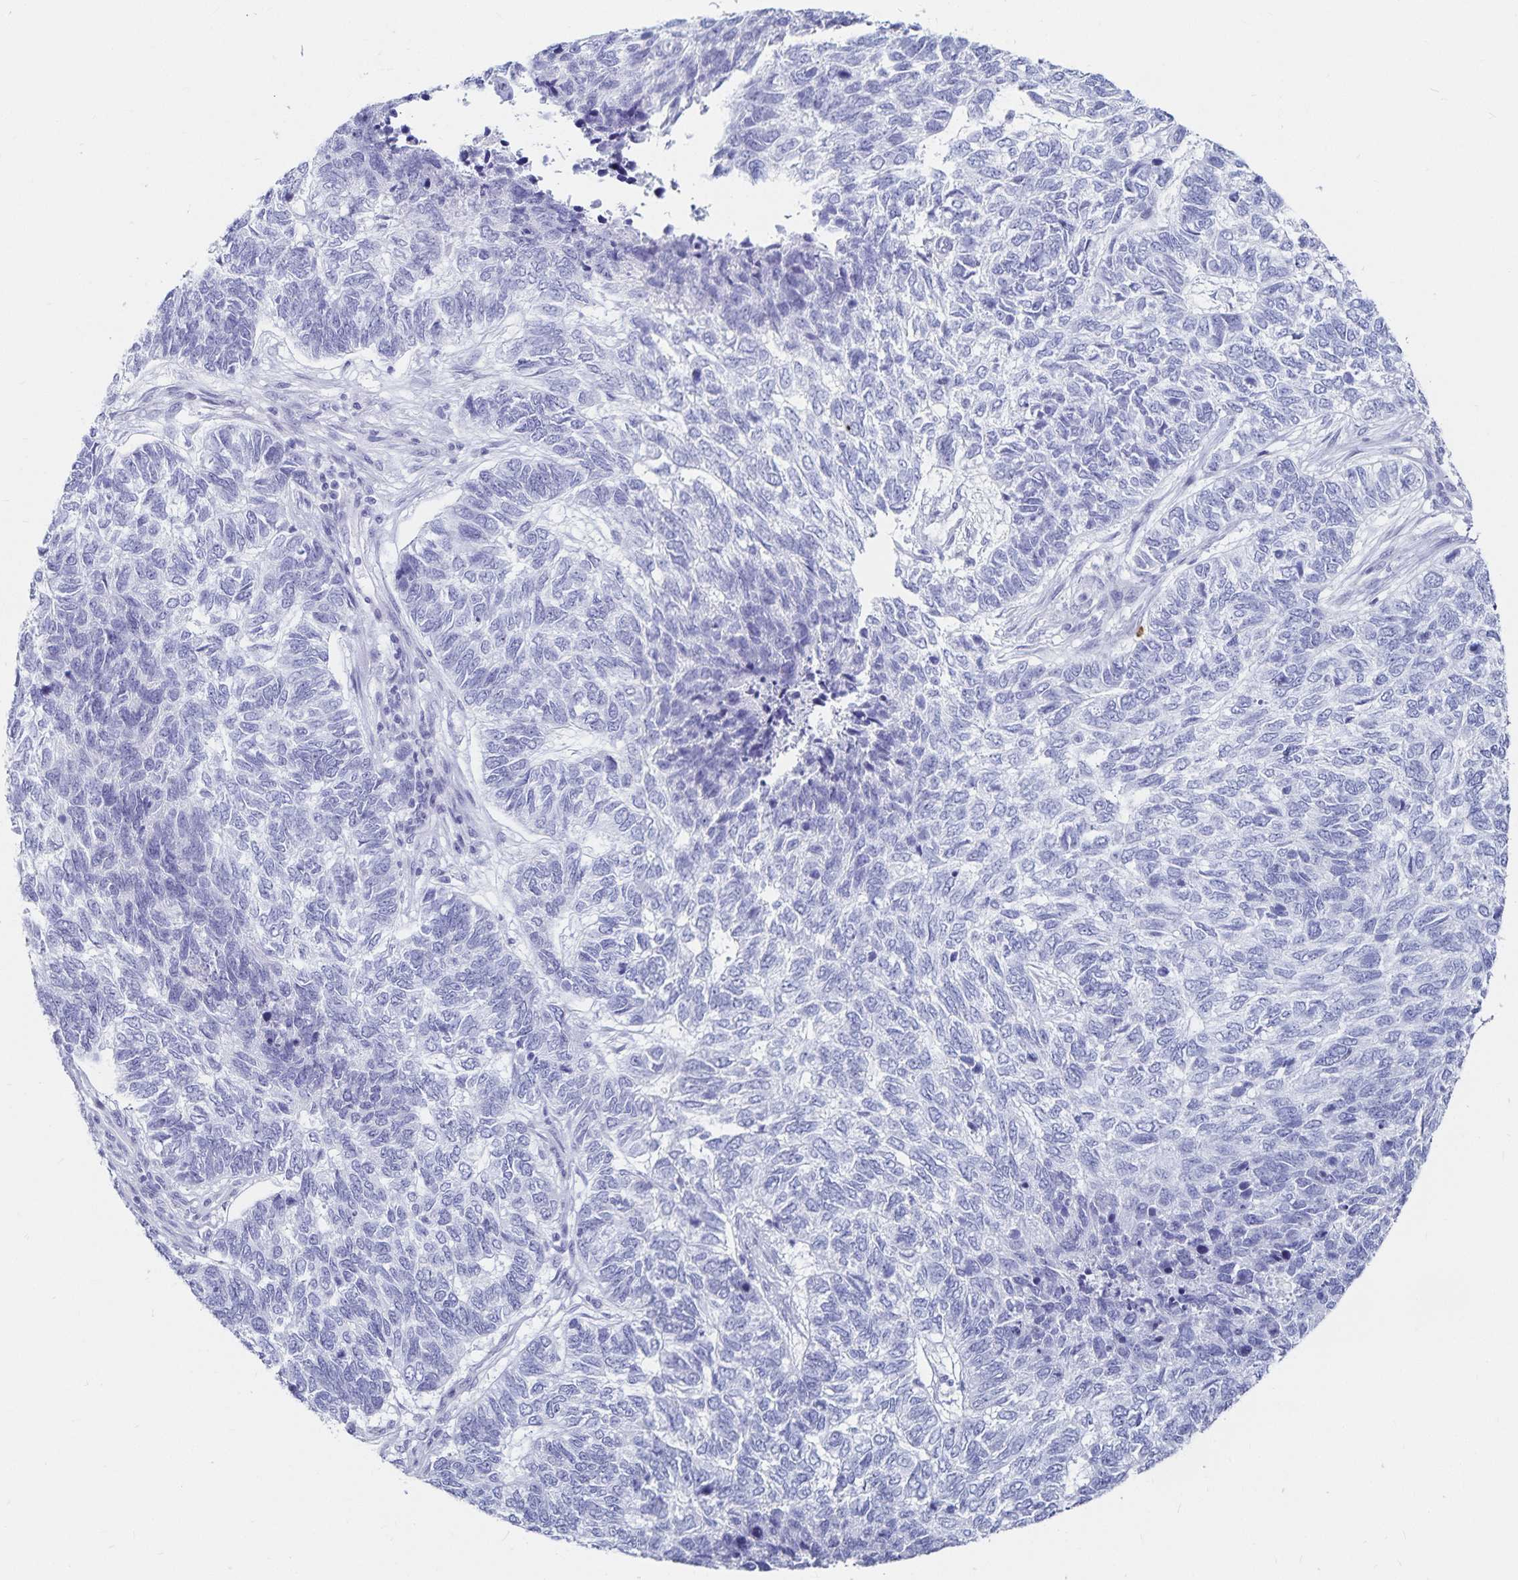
{"staining": {"intensity": "negative", "quantity": "none", "location": "none"}, "tissue": "skin cancer", "cell_type": "Tumor cells", "image_type": "cancer", "snomed": [{"axis": "morphology", "description": "Basal cell carcinoma"}, {"axis": "topography", "description": "Skin"}], "caption": "Tumor cells are negative for brown protein staining in skin basal cell carcinoma.", "gene": "TNIP1", "patient": {"sex": "female", "age": 65}}